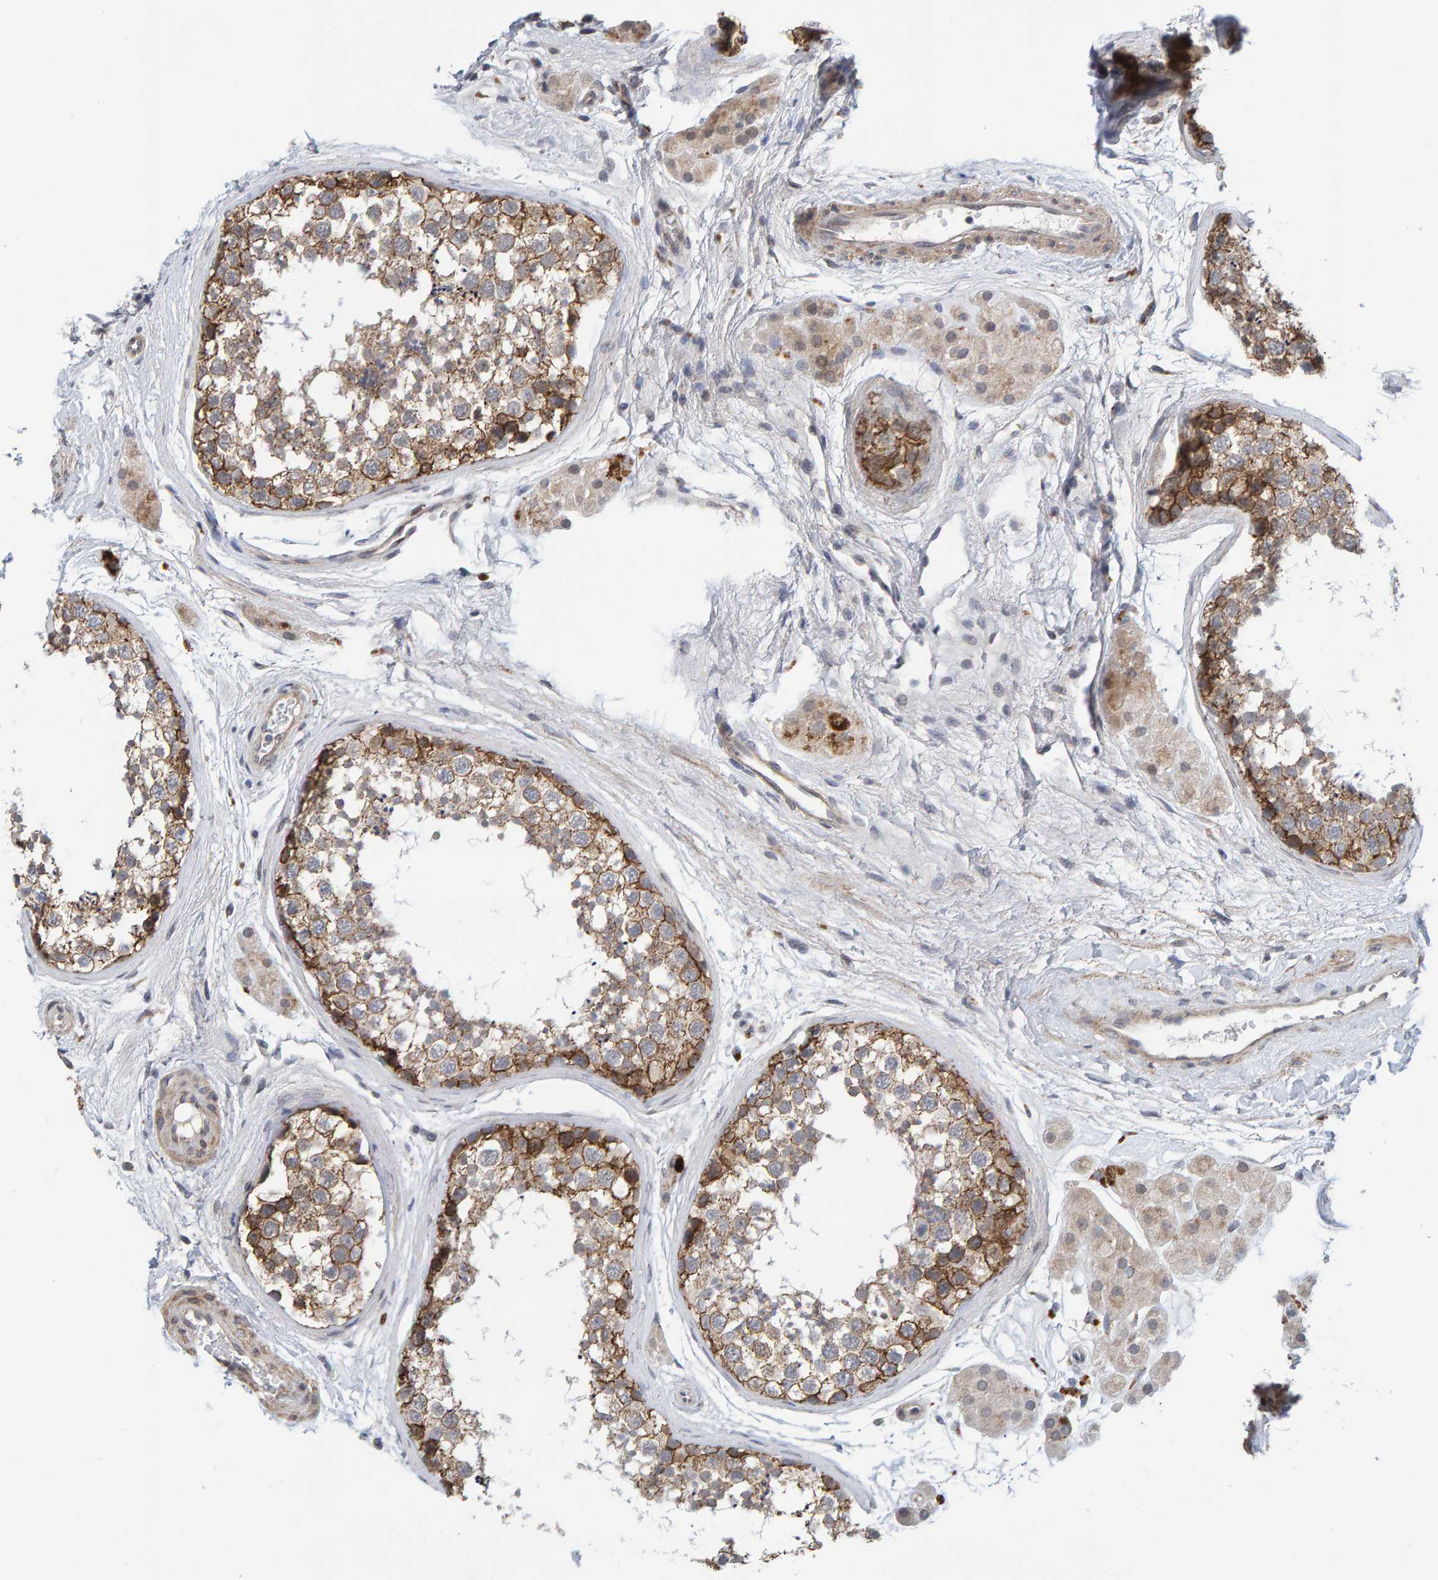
{"staining": {"intensity": "moderate", "quantity": ">75%", "location": "cytoplasmic/membranous"}, "tissue": "testis", "cell_type": "Cells in seminiferous ducts", "image_type": "normal", "snomed": [{"axis": "morphology", "description": "Normal tissue, NOS"}, {"axis": "topography", "description": "Testis"}], "caption": "Testis stained with DAB (3,3'-diaminobenzidine) immunohistochemistry (IHC) demonstrates medium levels of moderate cytoplasmic/membranous staining in about >75% of cells in seminiferous ducts.", "gene": "CDH2", "patient": {"sex": "male", "age": 56}}